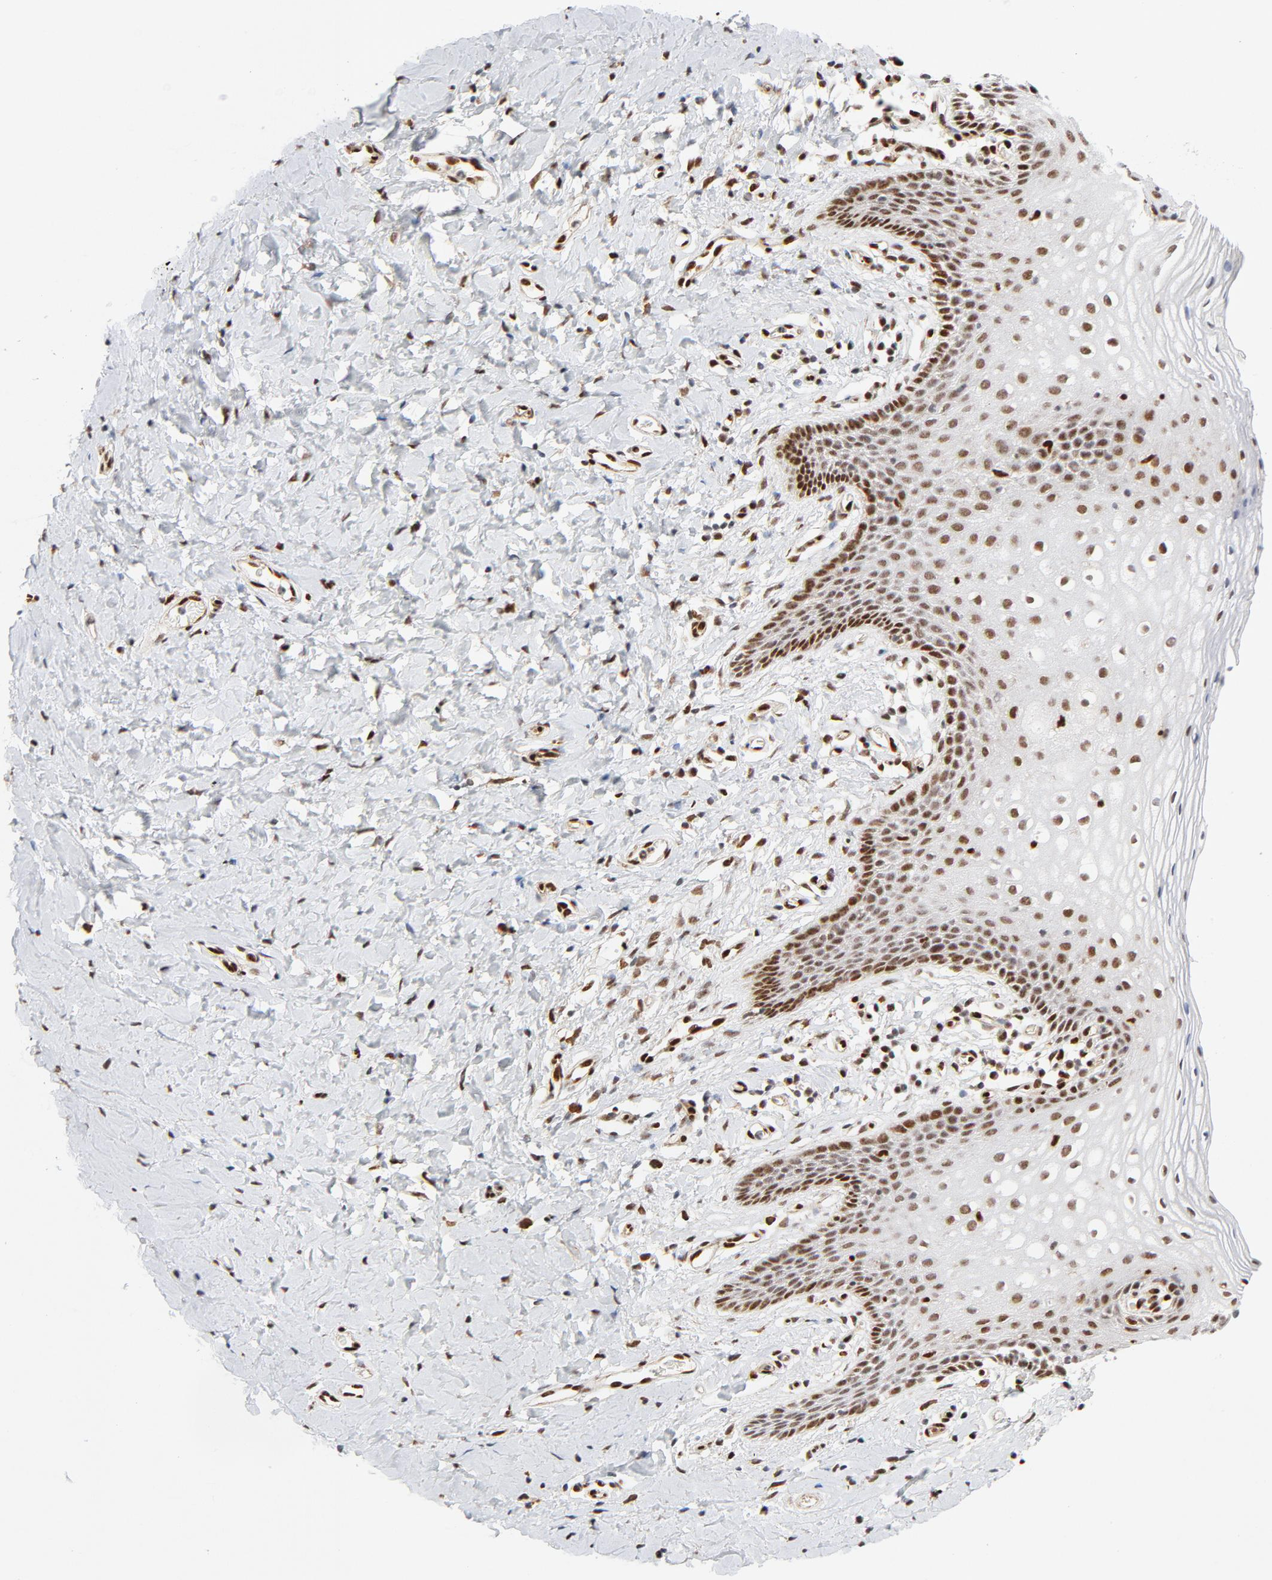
{"staining": {"intensity": "strong", "quantity": "<25%", "location": "nuclear"}, "tissue": "vagina", "cell_type": "Squamous epithelial cells", "image_type": "normal", "snomed": [{"axis": "morphology", "description": "Normal tissue, NOS"}, {"axis": "topography", "description": "Vagina"}], "caption": "Unremarkable vagina displays strong nuclear staining in approximately <25% of squamous epithelial cells (DAB (3,3'-diaminobenzidine) IHC, brown staining for protein, blue staining for nuclei)..", "gene": "MEF2A", "patient": {"sex": "female", "age": 55}}